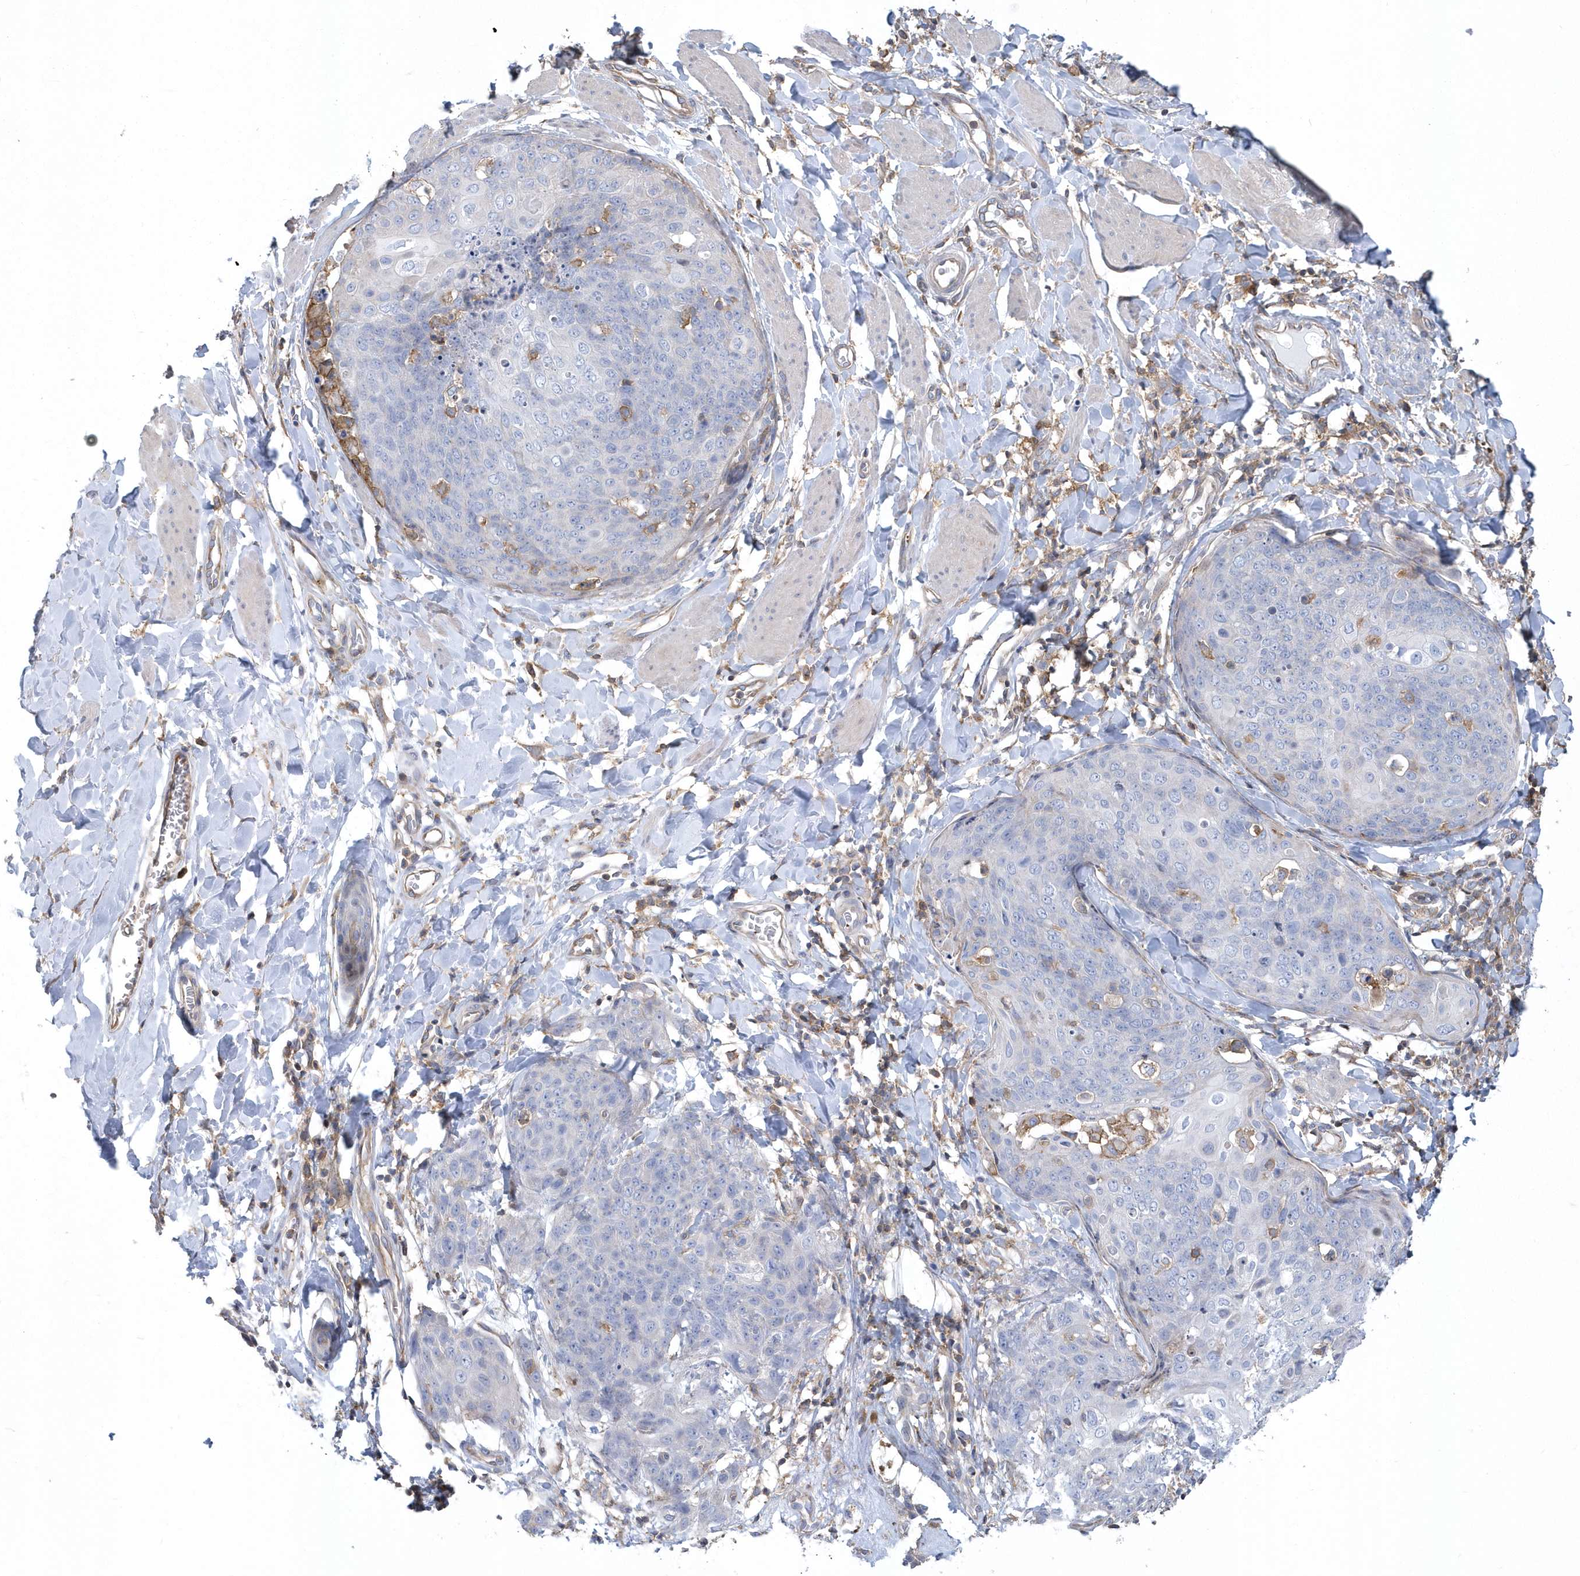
{"staining": {"intensity": "negative", "quantity": "none", "location": "none"}, "tissue": "skin cancer", "cell_type": "Tumor cells", "image_type": "cancer", "snomed": [{"axis": "morphology", "description": "Squamous cell carcinoma, NOS"}, {"axis": "topography", "description": "Skin"}, {"axis": "topography", "description": "Vulva"}], "caption": "Skin cancer (squamous cell carcinoma) stained for a protein using IHC demonstrates no expression tumor cells.", "gene": "ARAP2", "patient": {"sex": "female", "age": 85}}